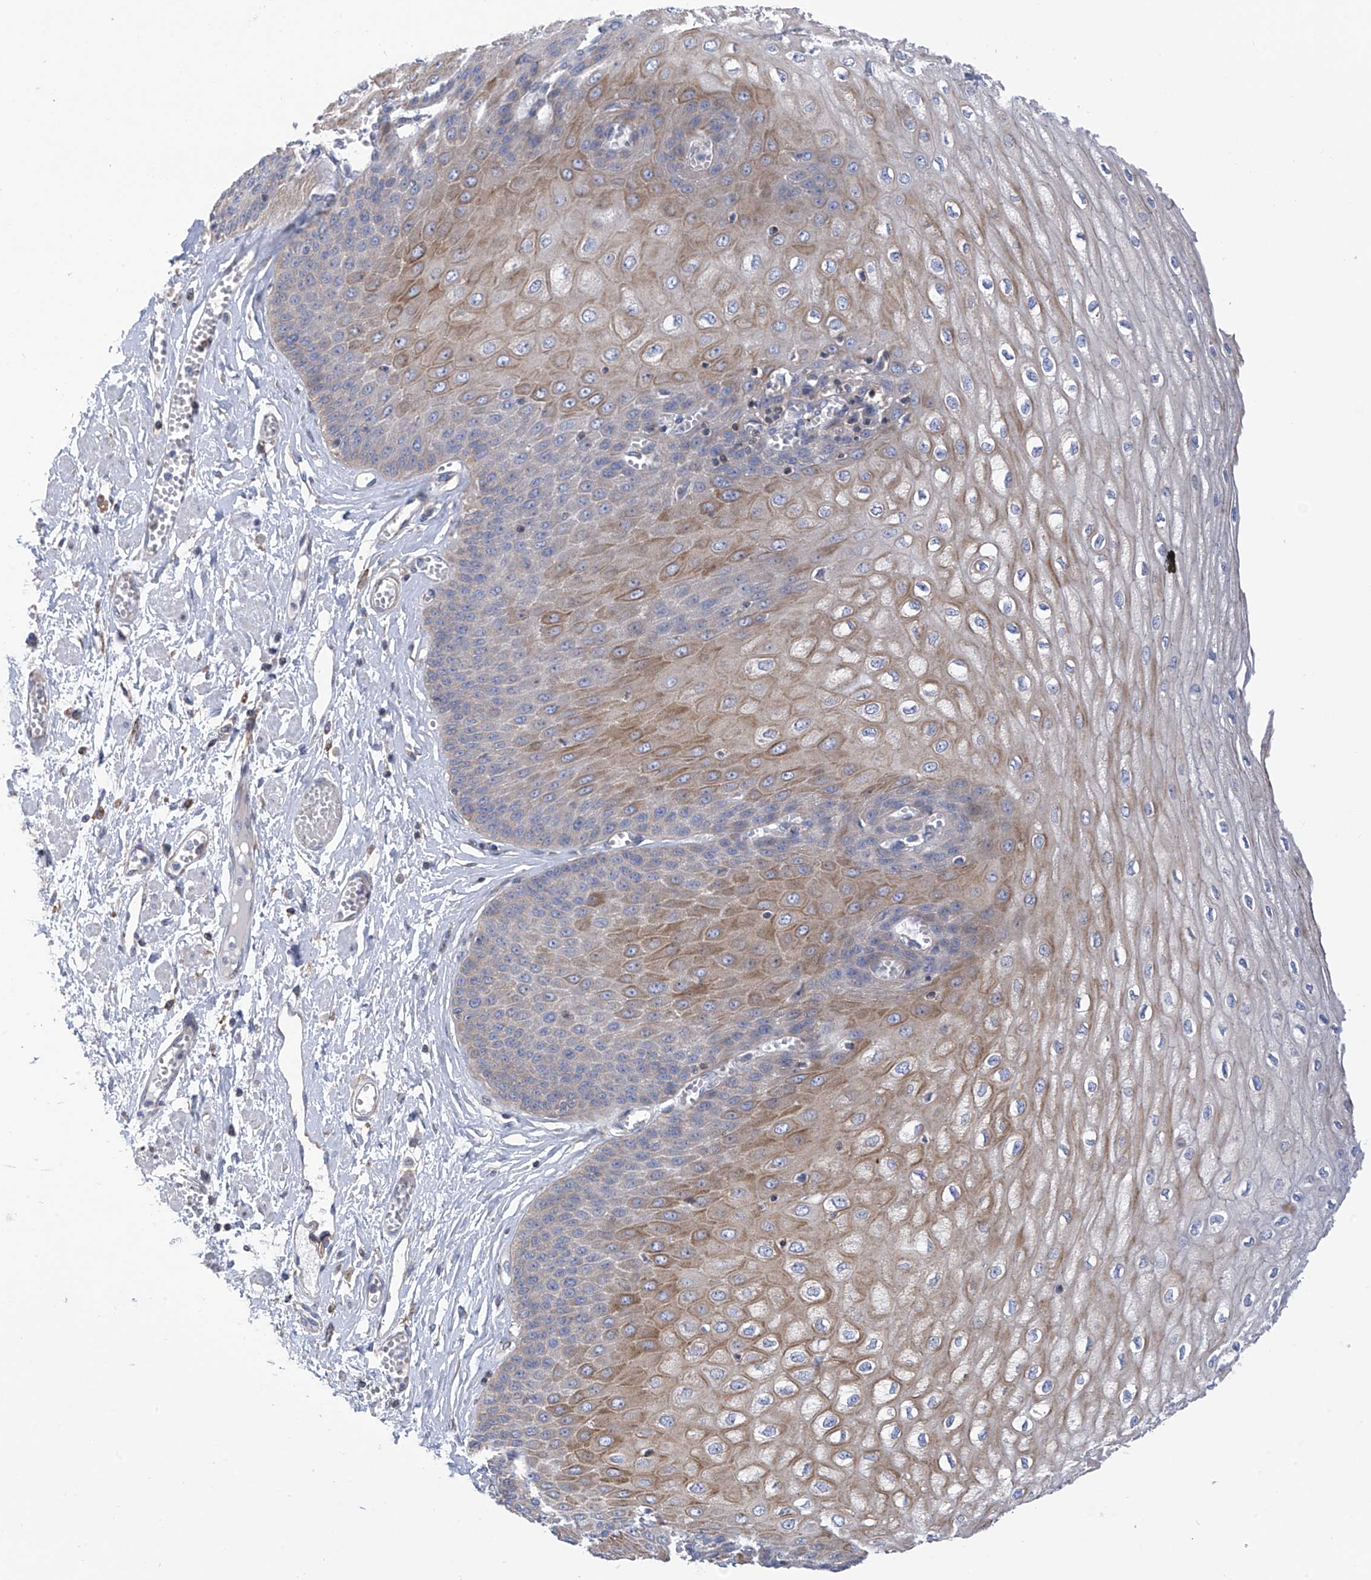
{"staining": {"intensity": "moderate", "quantity": "25%-75%", "location": "cytoplasmic/membranous"}, "tissue": "esophagus", "cell_type": "Squamous epithelial cells", "image_type": "normal", "snomed": [{"axis": "morphology", "description": "Normal tissue, NOS"}, {"axis": "topography", "description": "Esophagus"}], "caption": "Protein staining exhibits moderate cytoplasmic/membranous positivity in approximately 25%-75% of squamous epithelial cells in unremarkable esophagus.", "gene": "P2RX7", "patient": {"sex": "male", "age": 60}}